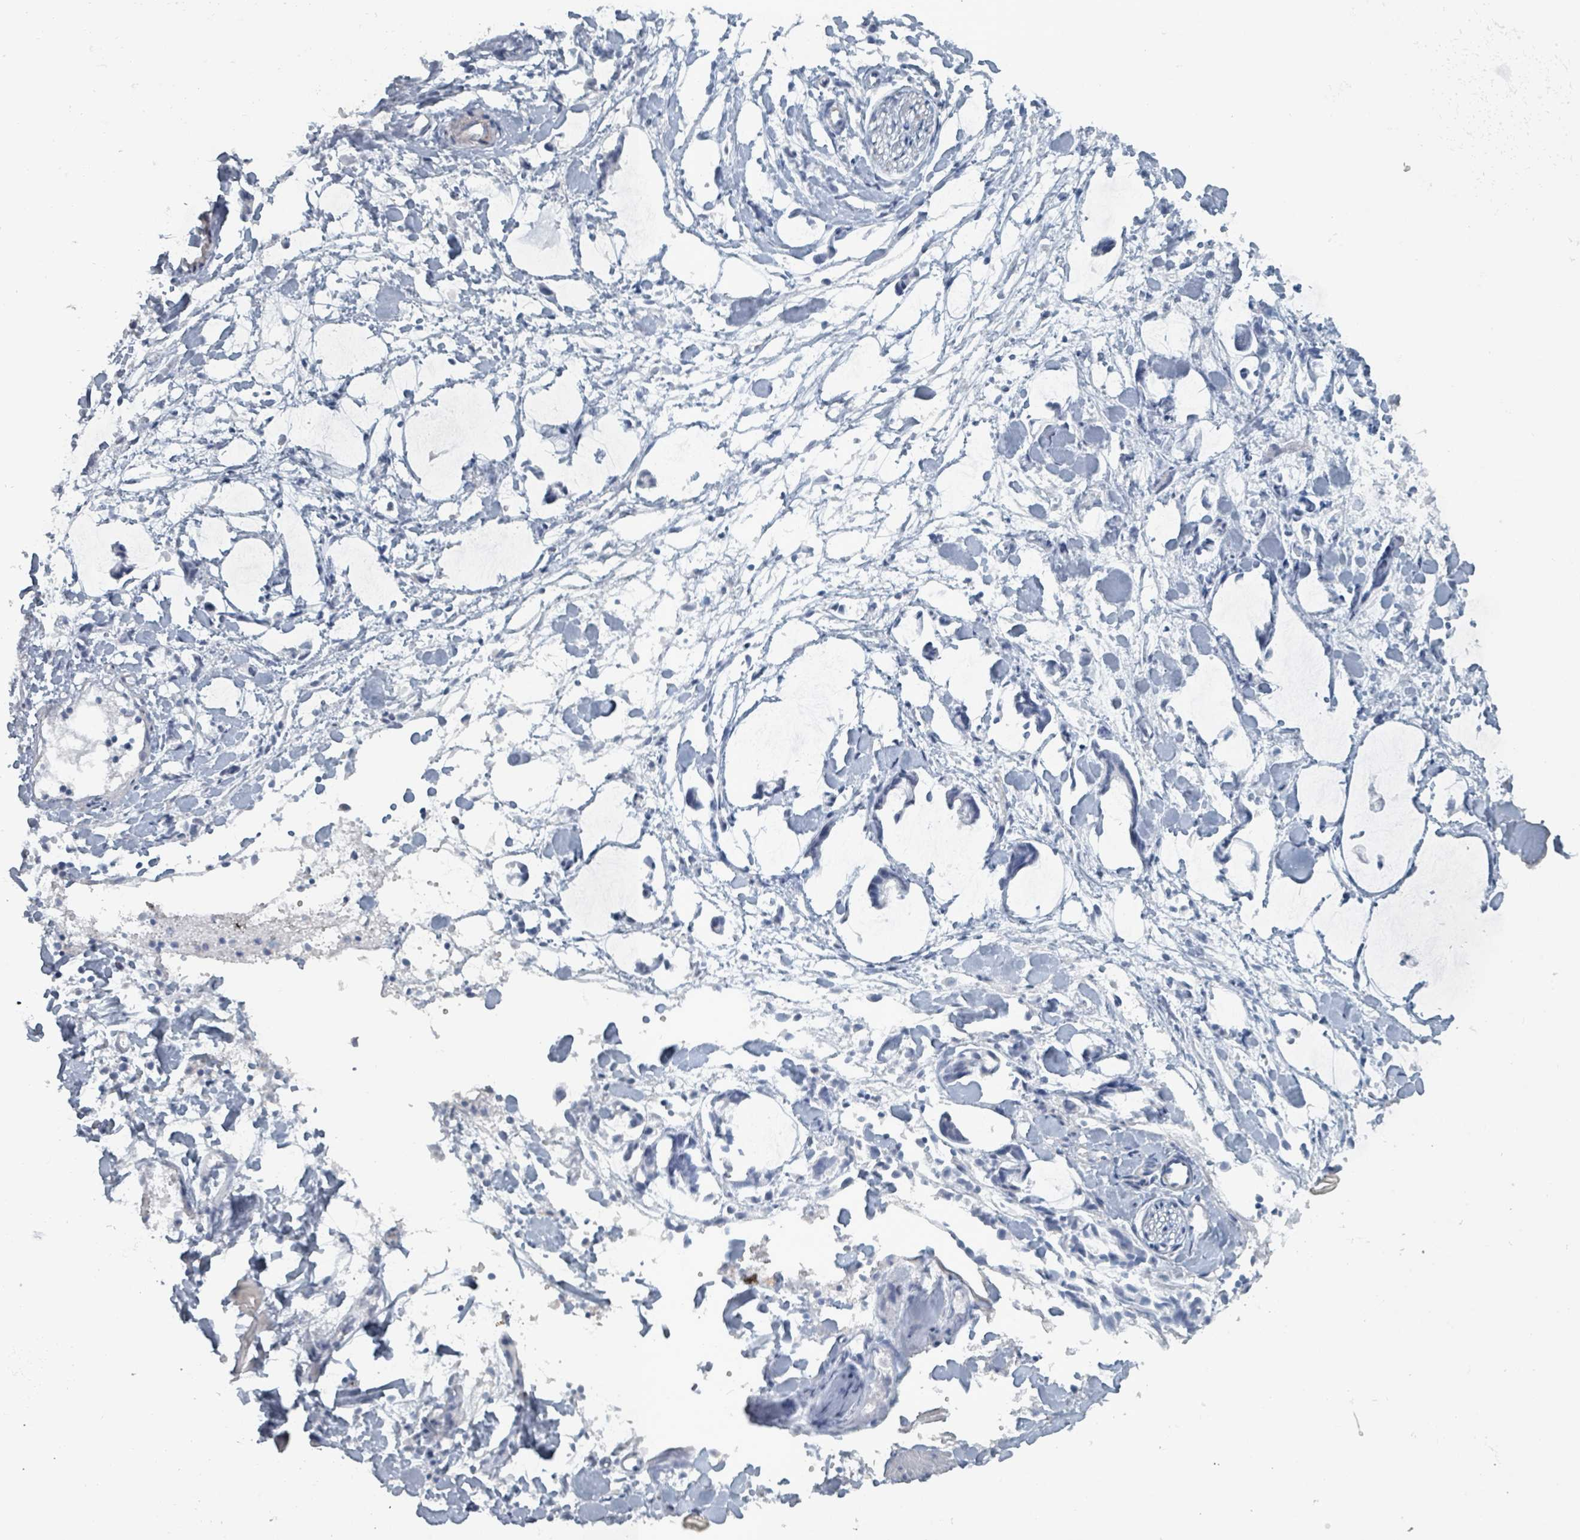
{"staining": {"intensity": "negative", "quantity": "none", "location": "none"}, "tissue": "adipose tissue", "cell_type": "Adipocytes", "image_type": "normal", "snomed": [{"axis": "morphology", "description": "Normal tissue, NOS"}, {"axis": "morphology", "description": "Adenocarcinoma, NOS"}, {"axis": "topography", "description": "Smooth muscle"}, {"axis": "topography", "description": "Colon"}], "caption": "Immunohistochemistry (IHC) image of benign adipose tissue: adipose tissue stained with DAB (3,3'-diaminobenzidine) exhibits no significant protein positivity in adipocytes. (Immunohistochemistry (IHC), brightfield microscopy, high magnification).", "gene": "HEATR5A", "patient": {"sex": "male", "age": 14}}